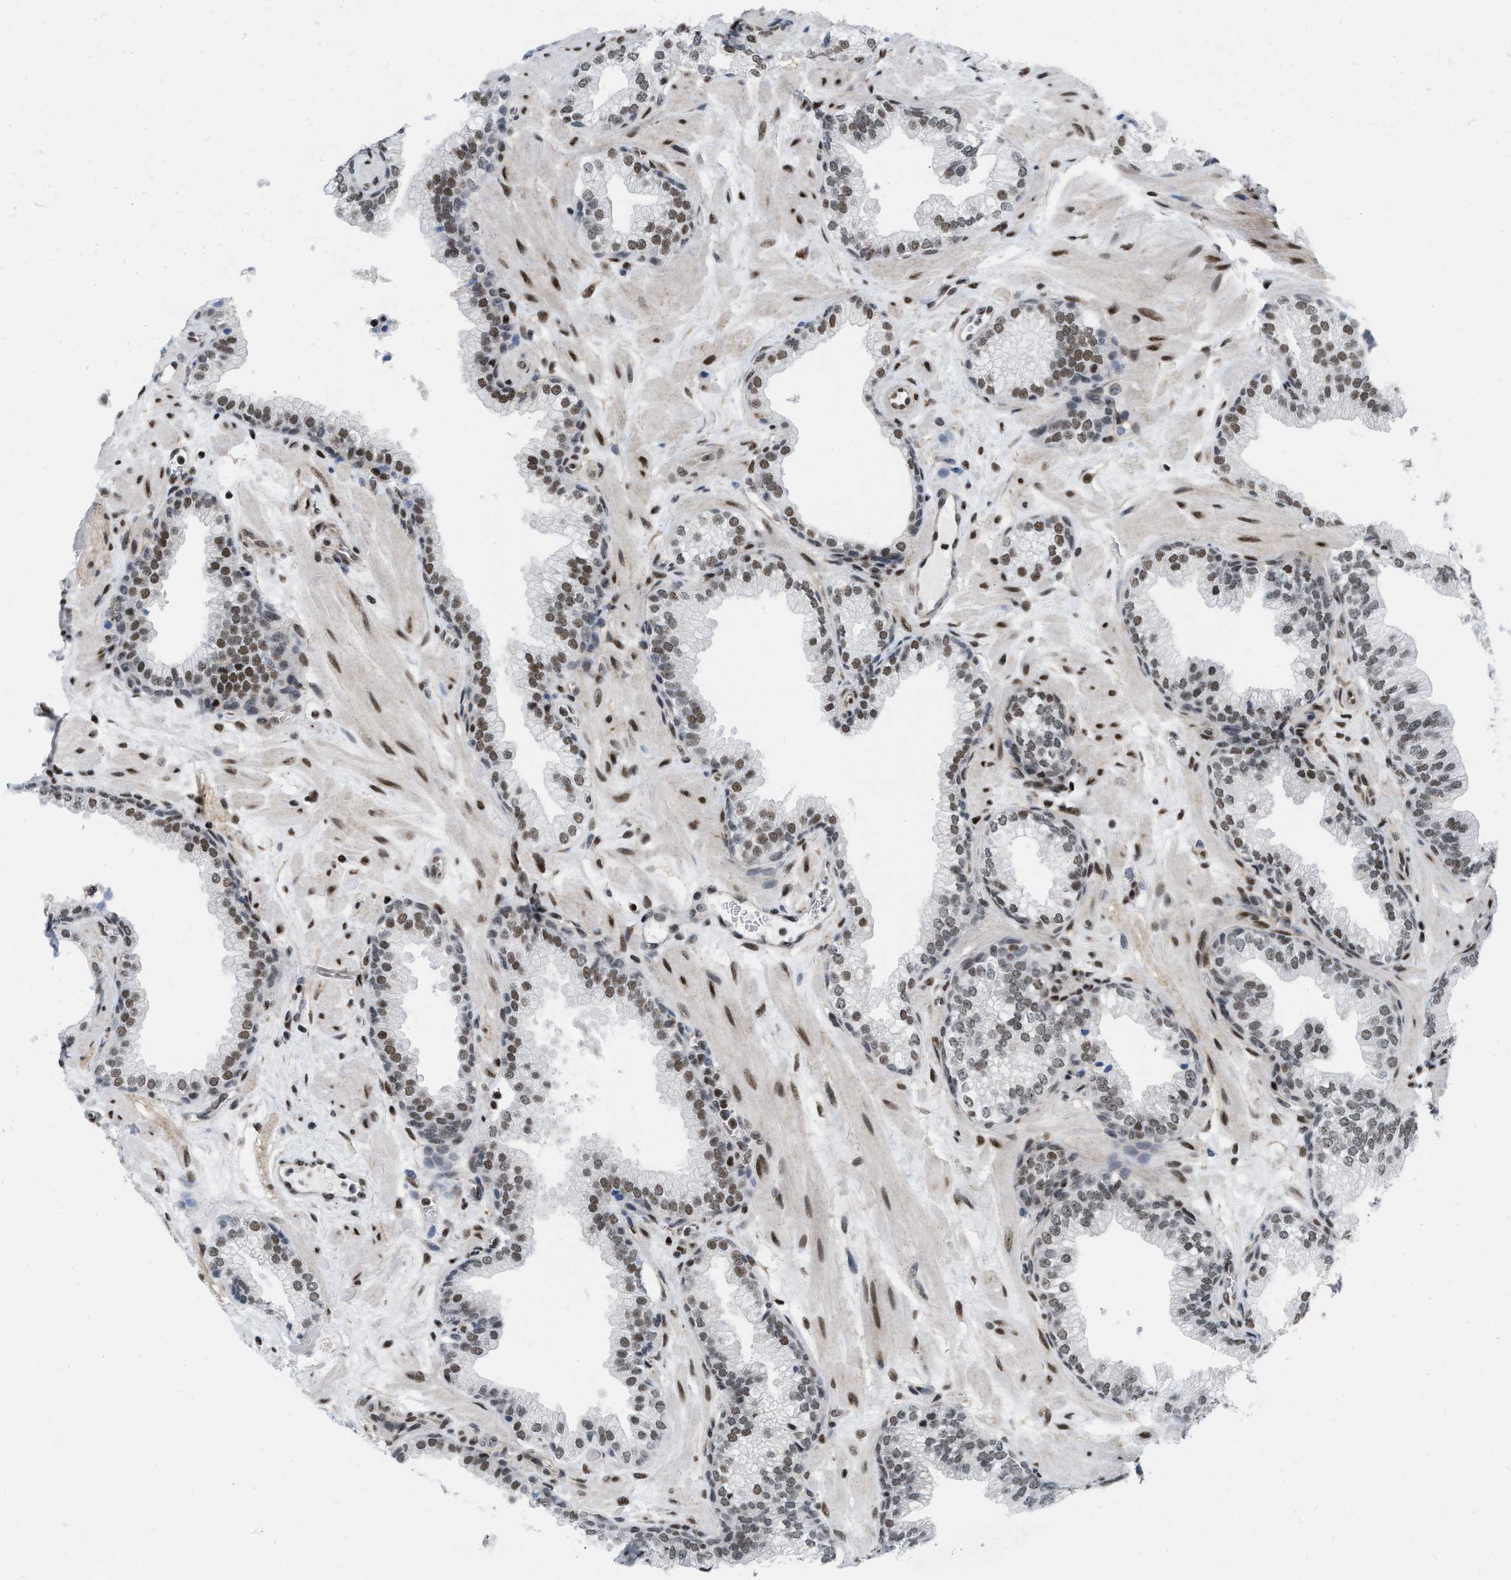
{"staining": {"intensity": "moderate", "quantity": ">75%", "location": "nuclear"}, "tissue": "prostate", "cell_type": "Glandular cells", "image_type": "normal", "snomed": [{"axis": "morphology", "description": "Normal tissue, NOS"}, {"axis": "morphology", "description": "Urothelial carcinoma, Low grade"}, {"axis": "topography", "description": "Urinary bladder"}, {"axis": "topography", "description": "Prostate"}], "caption": "Immunohistochemical staining of normal prostate displays medium levels of moderate nuclear positivity in about >75% of glandular cells.", "gene": "MIER1", "patient": {"sex": "male", "age": 60}}